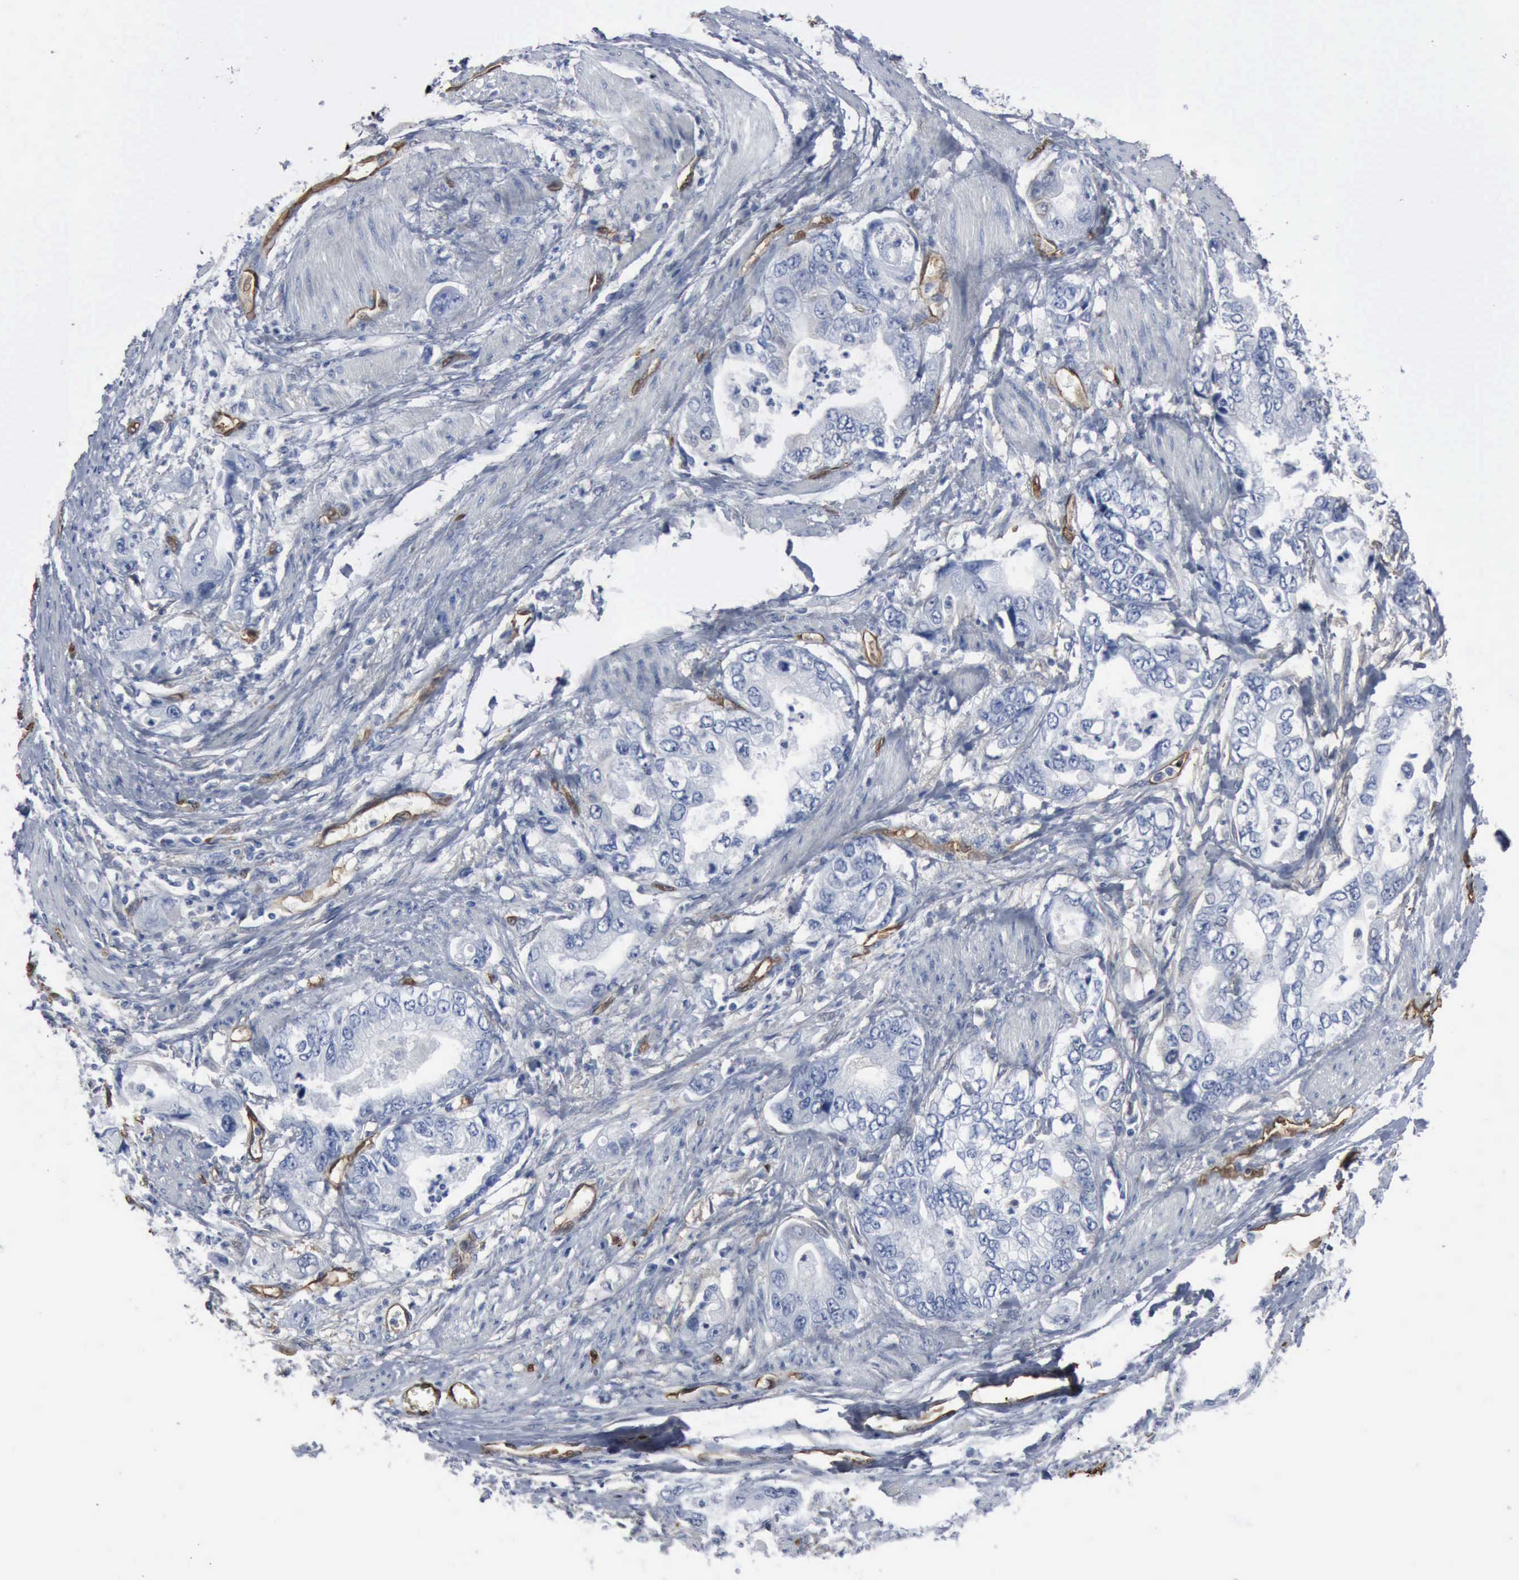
{"staining": {"intensity": "negative", "quantity": "none", "location": "none"}, "tissue": "stomach cancer", "cell_type": "Tumor cells", "image_type": "cancer", "snomed": [{"axis": "morphology", "description": "Adenocarcinoma, NOS"}, {"axis": "topography", "description": "Pancreas"}, {"axis": "topography", "description": "Stomach, upper"}], "caption": "A high-resolution image shows IHC staining of stomach cancer (adenocarcinoma), which displays no significant staining in tumor cells.", "gene": "FSCN1", "patient": {"sex": "male", "age": 77}}